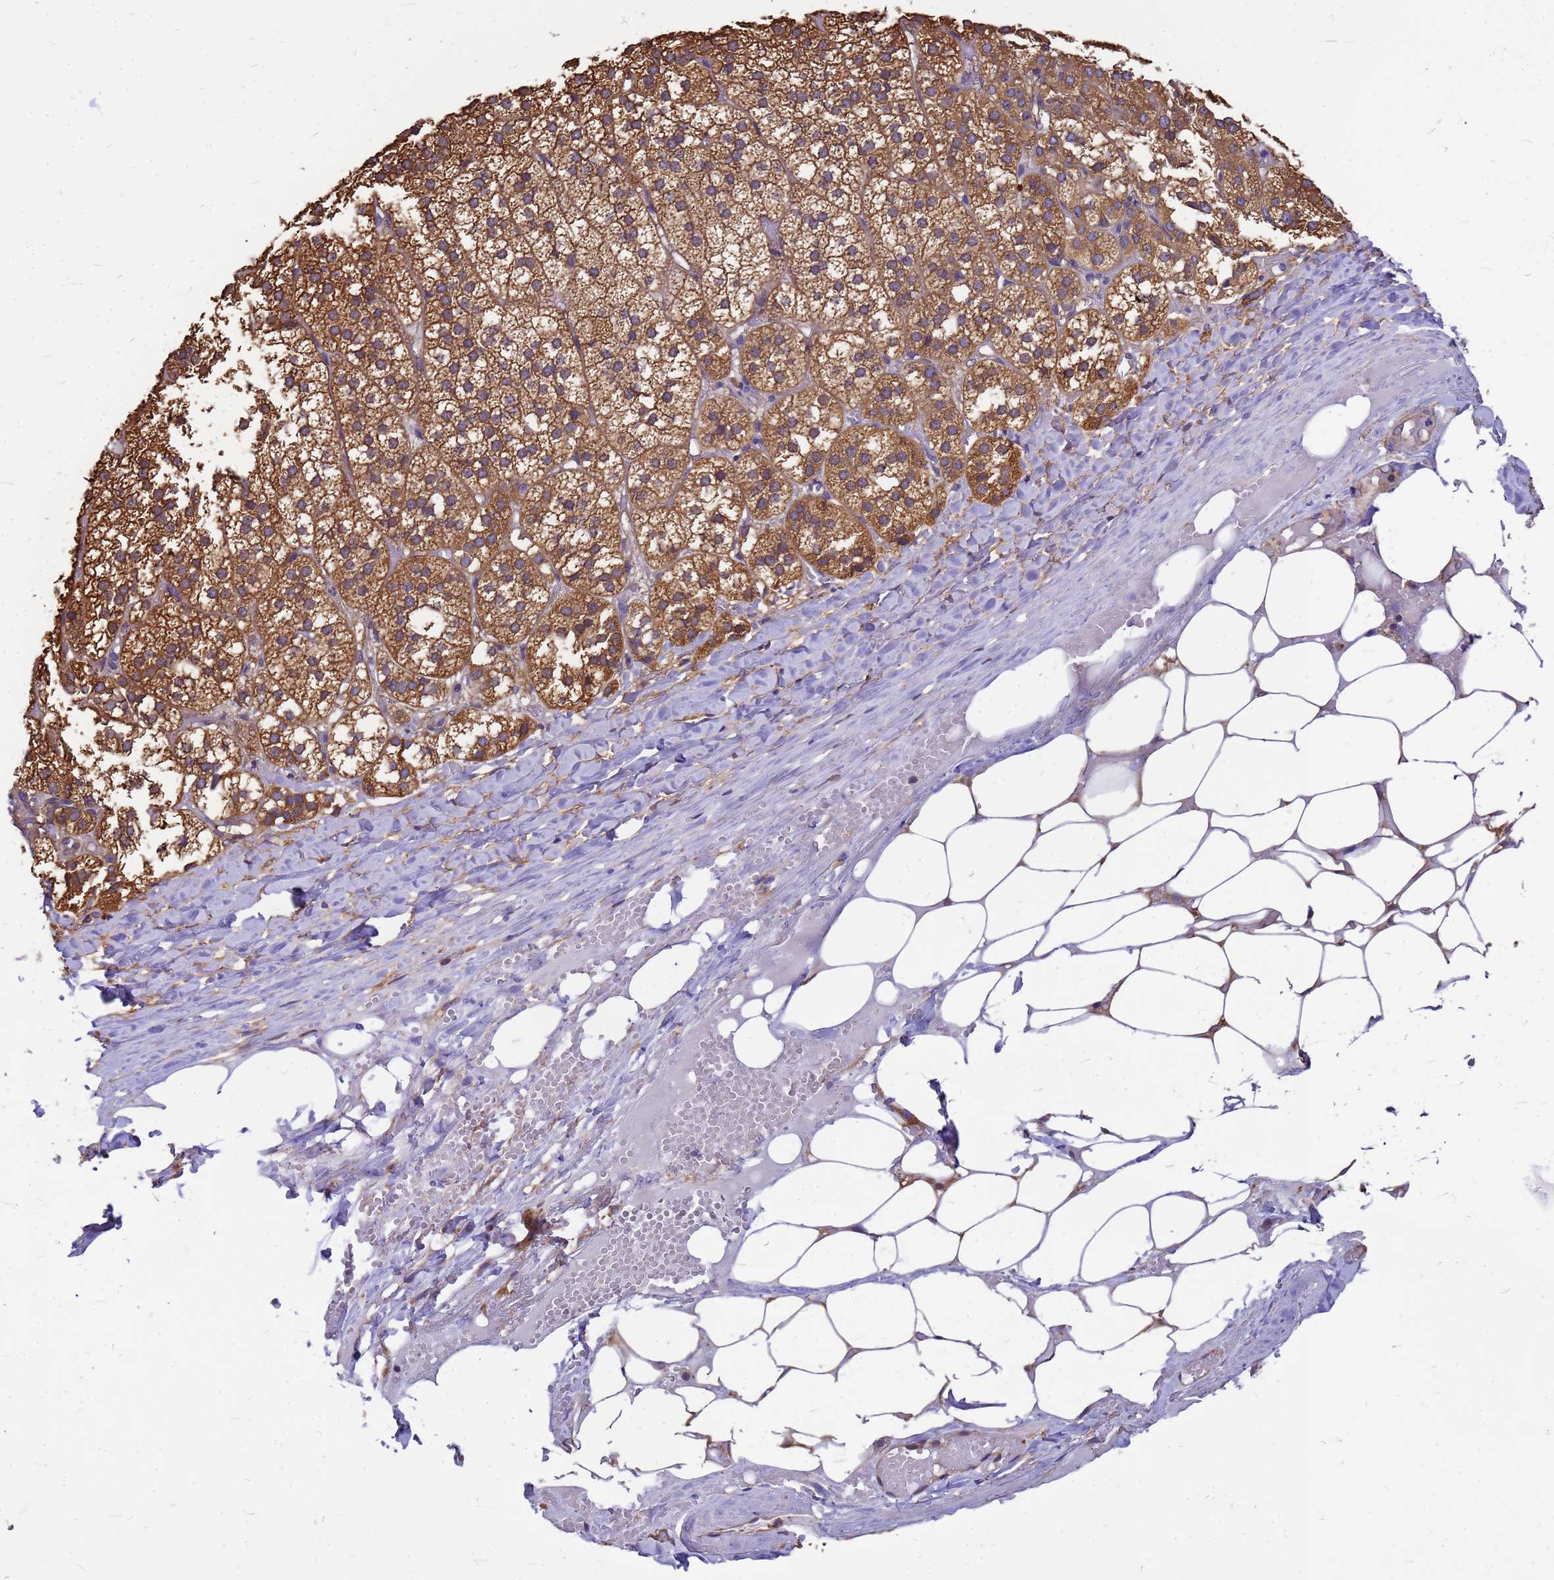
{"staining": {"intensity": "moderate", "quantity": ">75%", "location": "cytoplasmic/membranous"}, "tissue": "adrenal gland", "cell_type": "Glandular cells", "image_type": "normal", "snomed": [{"axis": "morphology", "description": "Normal tissue, NOS"}, {"axis": "topography", "description": "Adrenal gland"}], "caption": "This is a histology image of immunohistochemistry staining of benign adrenal gland, which shows moderate expression in the cytoplasmic/membranous of glandular cells.", "gene": "GID4", "patient": {"sex": "female", "age": 61}}